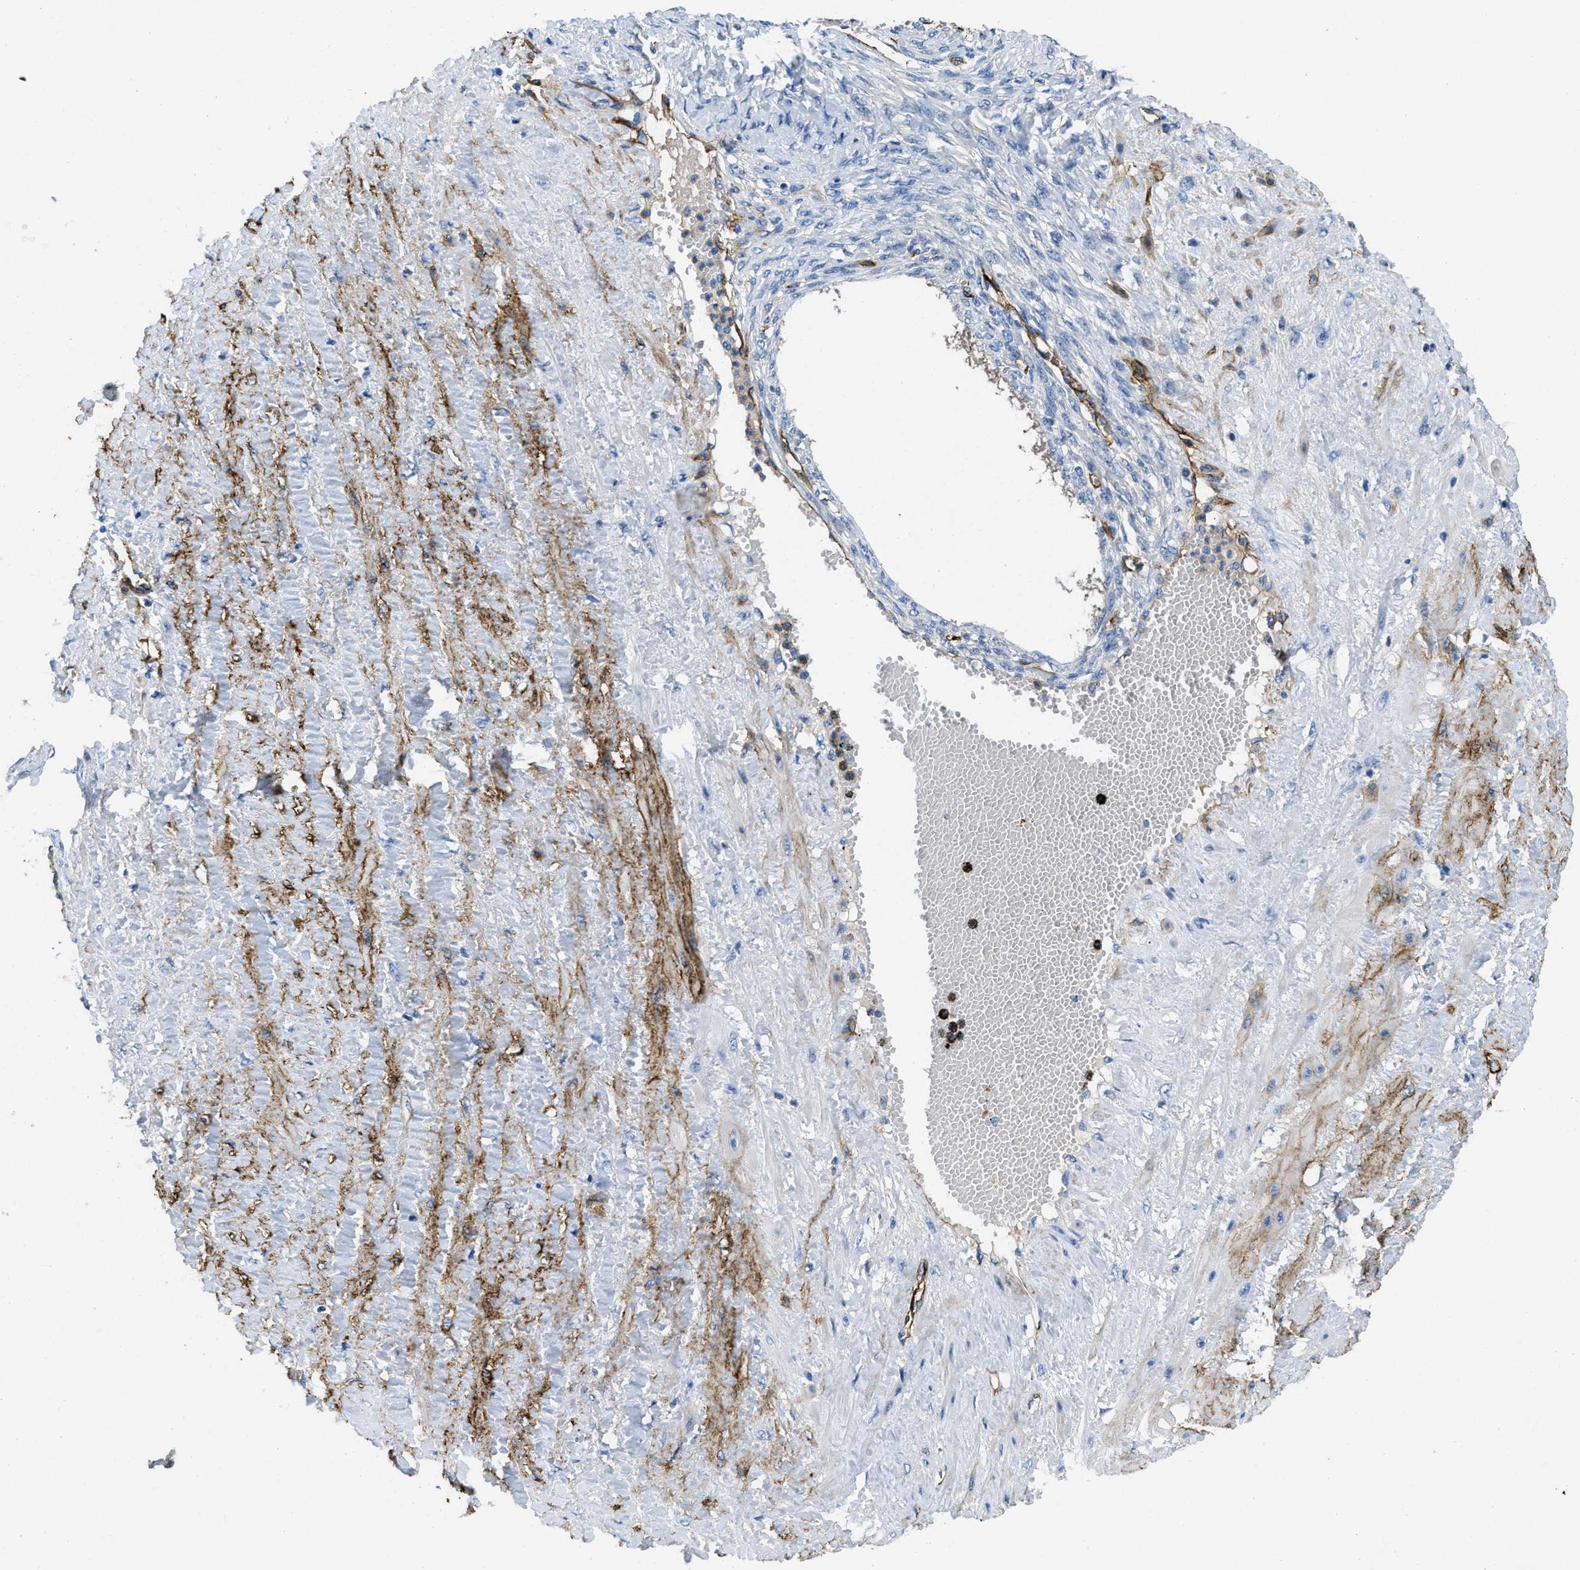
{"staining": {"intensity": "weak", "quantity": "<25%", "location": "cytoplasmic/membranous"}, "tissue": "ovarian cancer", "cell_type": "Tumor cells", "image_type": "cancer", "snomed": [{"axis": "morphology", "description": "Cystadenocarcinoma, mucinous, NOS"}, {"axis": "topography", "description": "Ovary"}], "caption": "This is an immunohistochemistry (IHC) photomicrograph of ovarian cancer (mucinous cystadenocarcinoma). There is no expression in tumor cells.", "gene": "SPEG", "patient": {"sex": "female", "age": 73}}